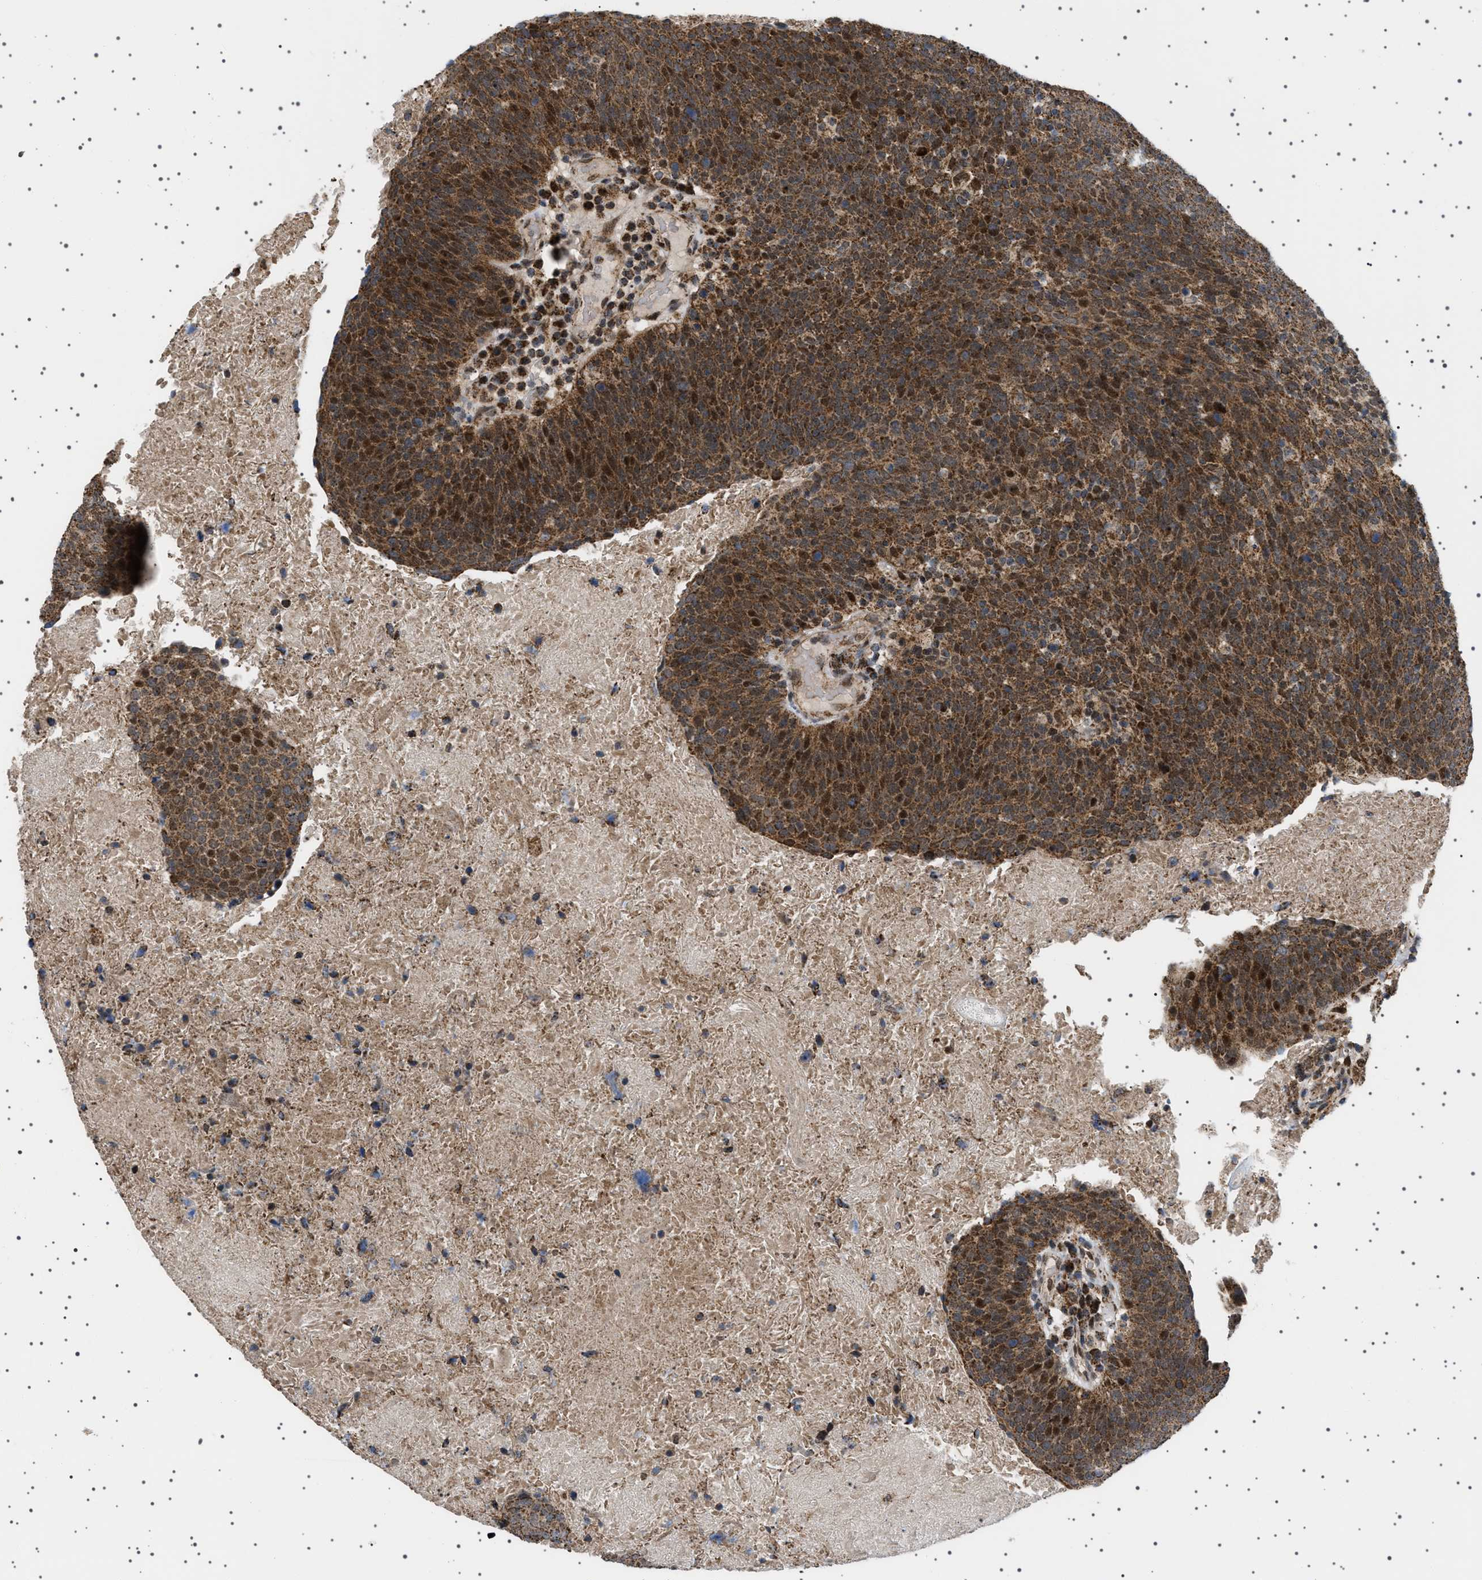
{"staining": {"intensity": "strong", "quantity": ">75%", "location": "cytoplasmic/membranous,nuclear"}, "tissue": "head and neck cancer", "cell_type": "Tumor cells", "image_type": "cancer", "snomed": [{"axis": "morphology", "description": "Squamous cell carcinoma, NOS"}, {"axis": "morphology", "description": "Squamous cell carcinoma, metastatic, NOS"}, {"axis": "topography", "description": "Lymph node"}, {"axis": "topography", "description": "Head-Neck"}], "caption": "Immunohistochemical staining of head and neck cancer (metastatic squamous cell carcinoma) shows high levels of strong cytoplasmic/membranous and nuclear protein staining in approximately >75% of tumor cells. The staining is performed using DAB brown chromogen to label protein expression. The nuclei are counter-stained blue using hematoxylin.", "gene": "MELK", "patient": {"sex": "male", "age": 62}}